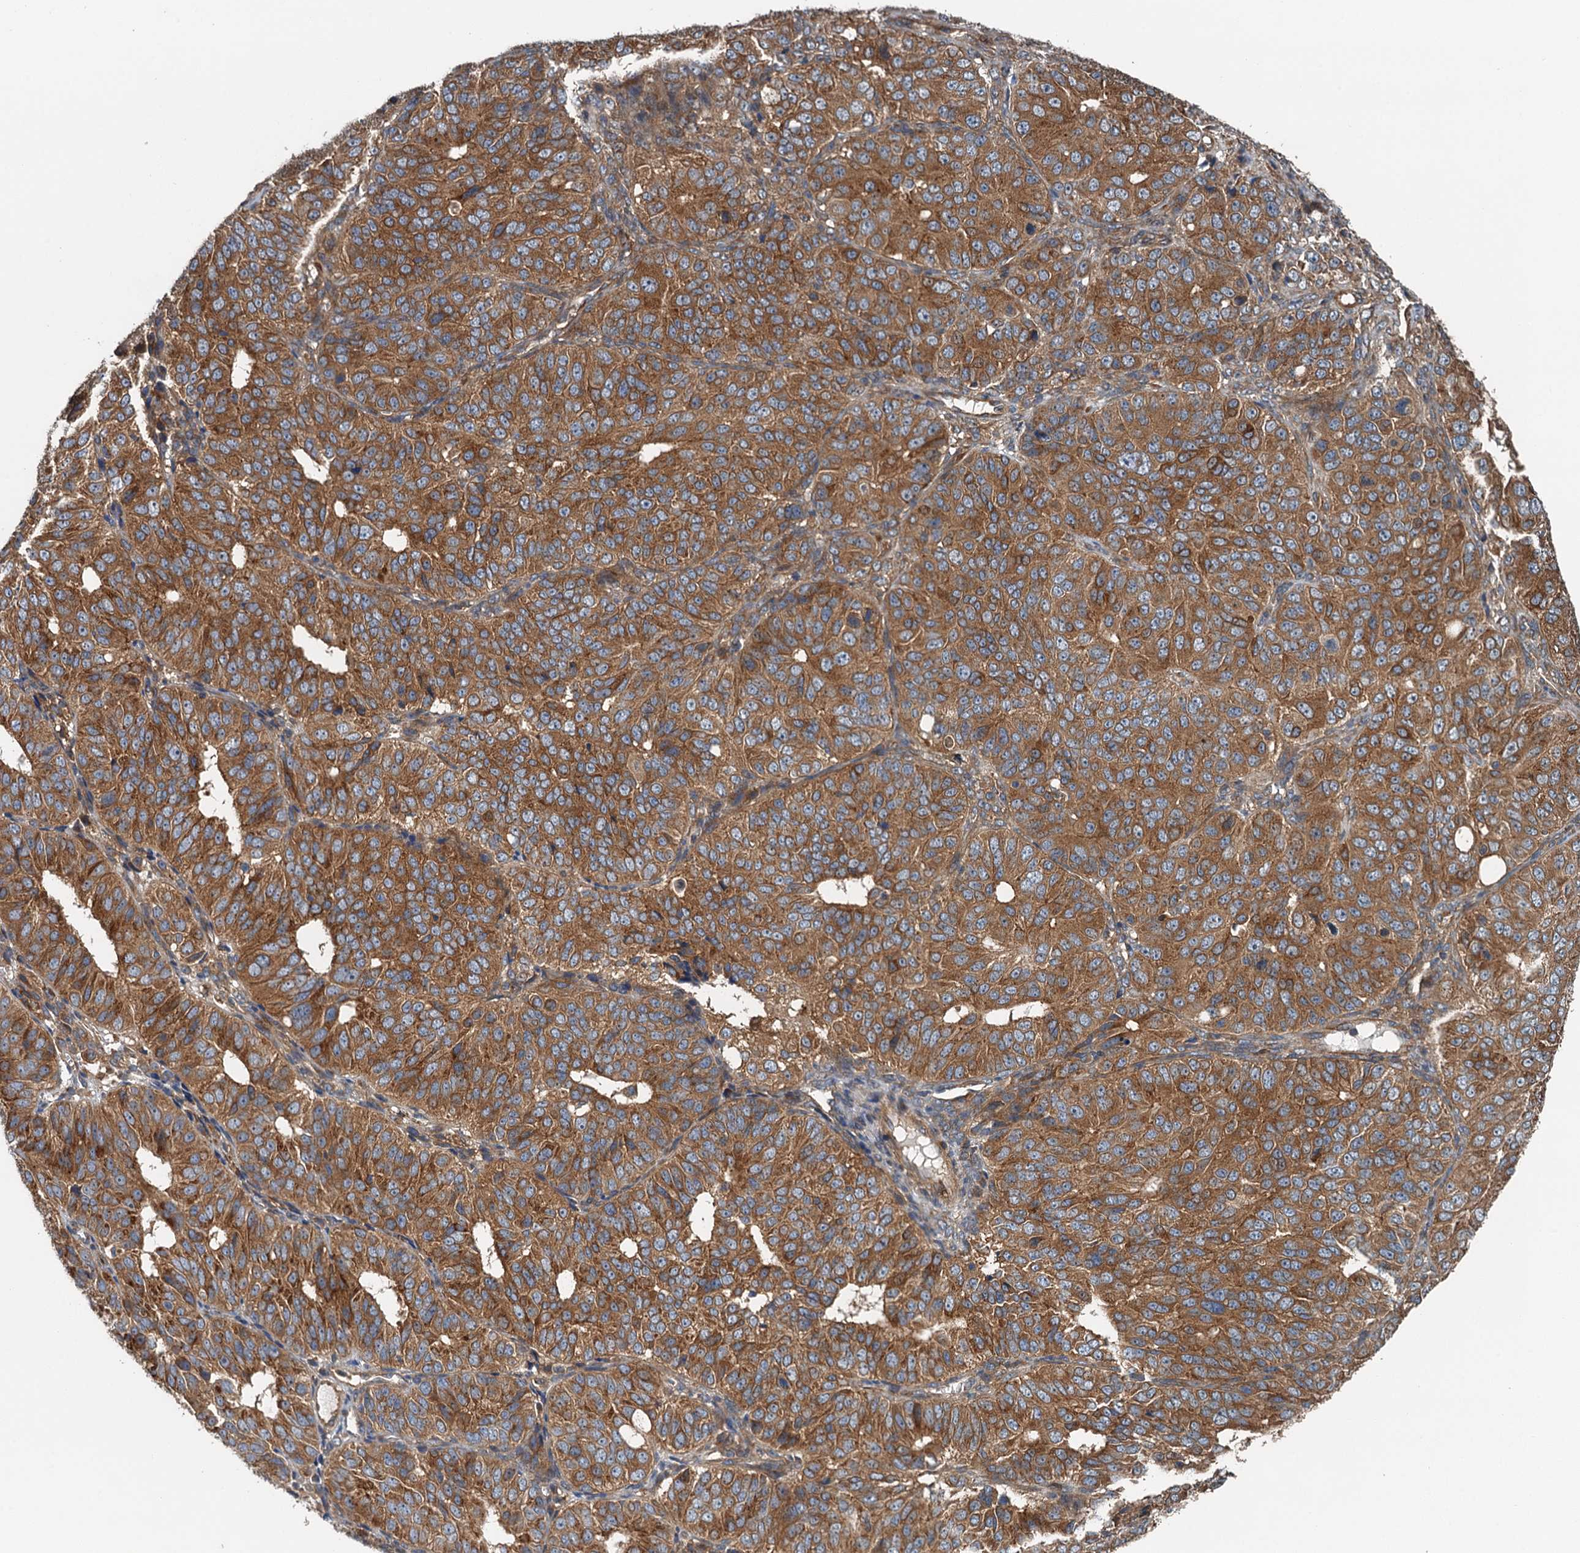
{"staining": {"intensity": "moderate", "quantity": ">75%", "location": "cytoplasmic/membranous"}, "tissue": "ovarian cancer", "cell_type": "Tumor cells", "image_type": "cancer", "snomed": [{"axis": "morphology", "description": "Carcinoma, endometroid"}, {"axis": "topography", "description": "Ovary"}], "caption": "Endometroid carcinoma (ovarian) was stained to show a protein in brown. There is medium levels of moderate cytoplasmic/membranous expression in approximately >75% of tumor cells. (DAB (3,3'-diaminobenzidine) = brown stain, brightfield microscopy at high magnification).", "gene": "COG3", "patient": {"sex": "female", "age": 51}}